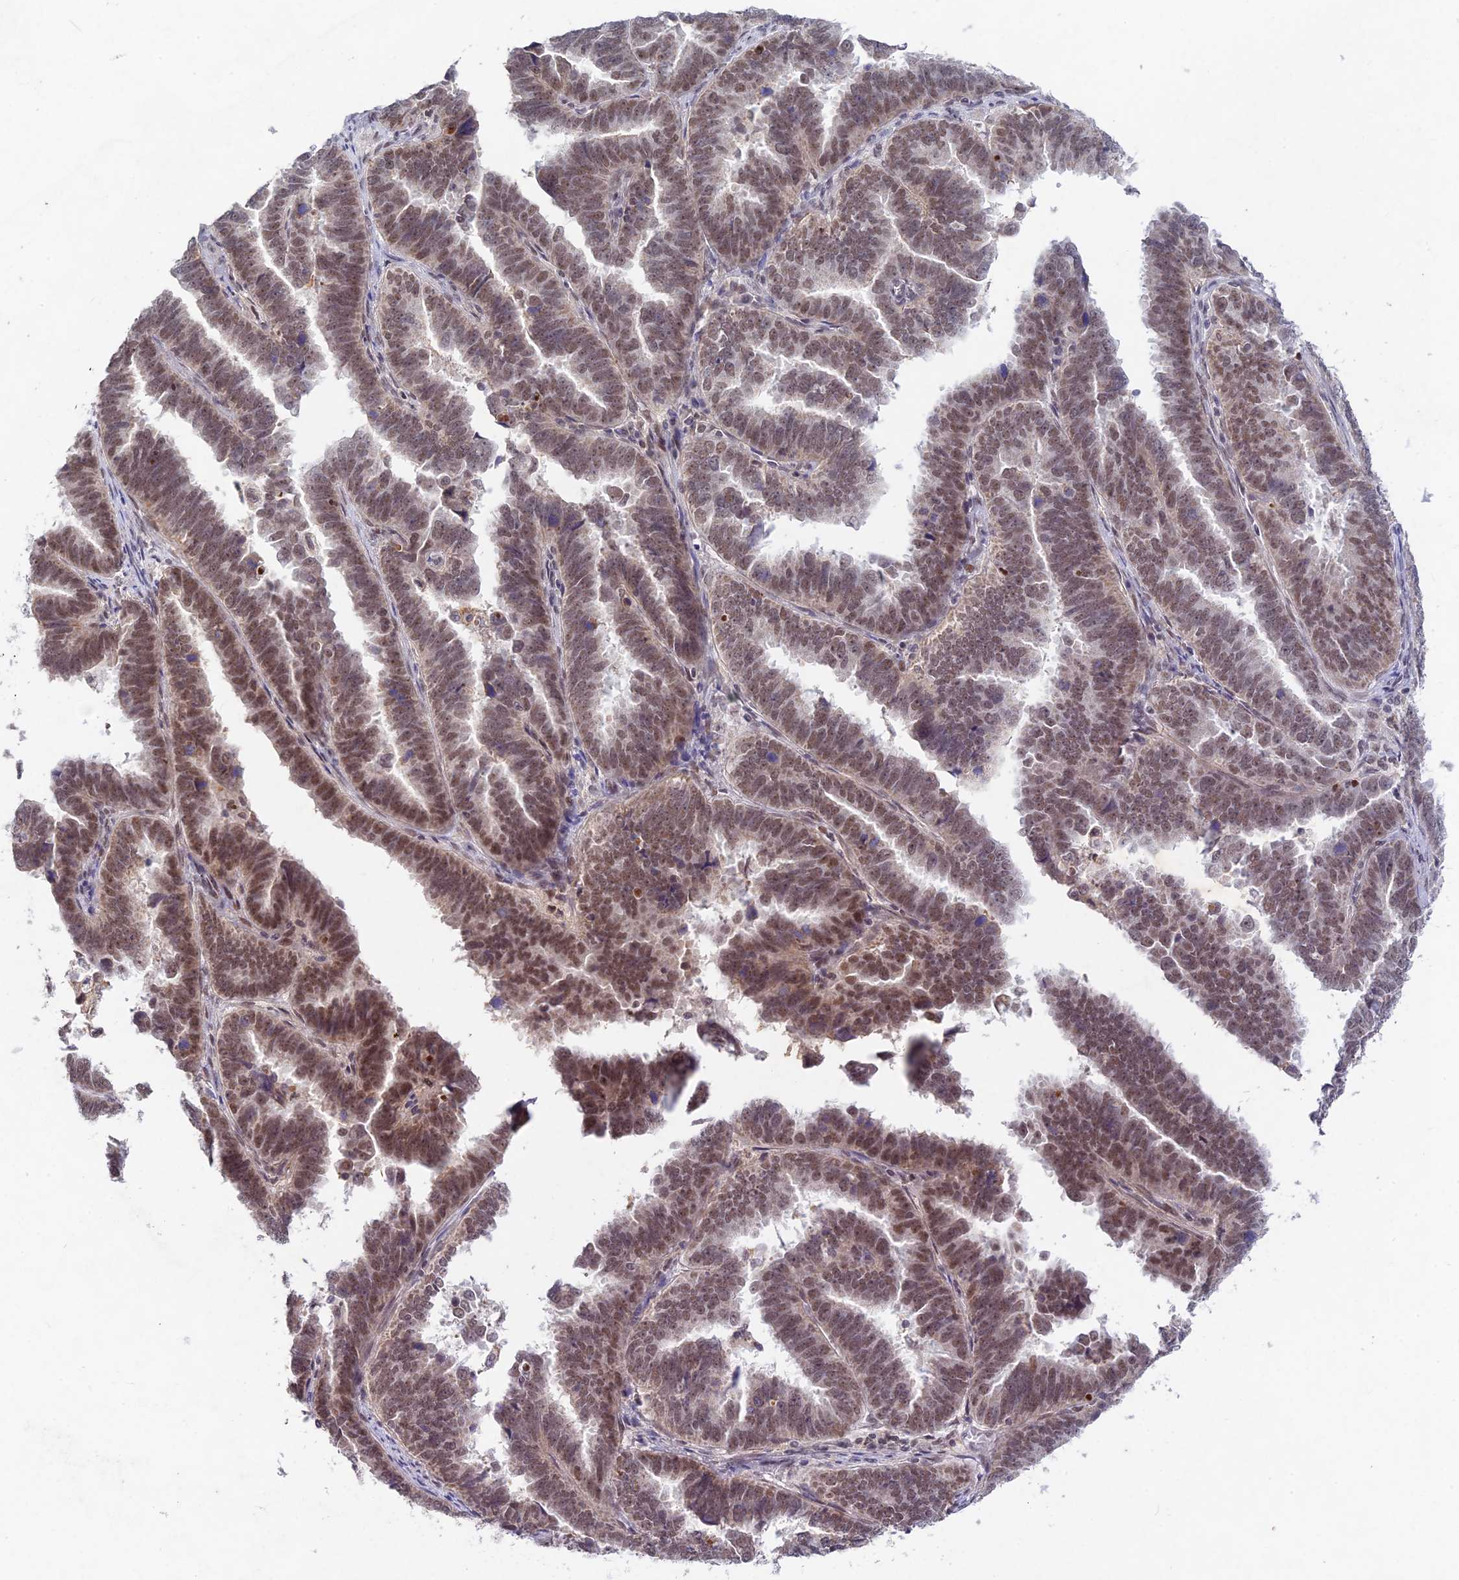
{"staining": {"intensity": "moderate", "quantity": ">75%", "location": "nuclear"}, "tissue": "endometrial cancer", "cell_type": "Tumor cells", "image_type": "cancer", "snomed": [{"axis": "morphology", "description": "Adenocarcinoma, NOS"}, {"axis": "topography", "description": "Endometrium"}], "caption": "Endometrial adenocarcinoma stained with IHC exhibits moderate nuclear expression in about >75% of tumor cells.", "gene": "RAVER1", "patient": {"sex": "female", "age": 75}}